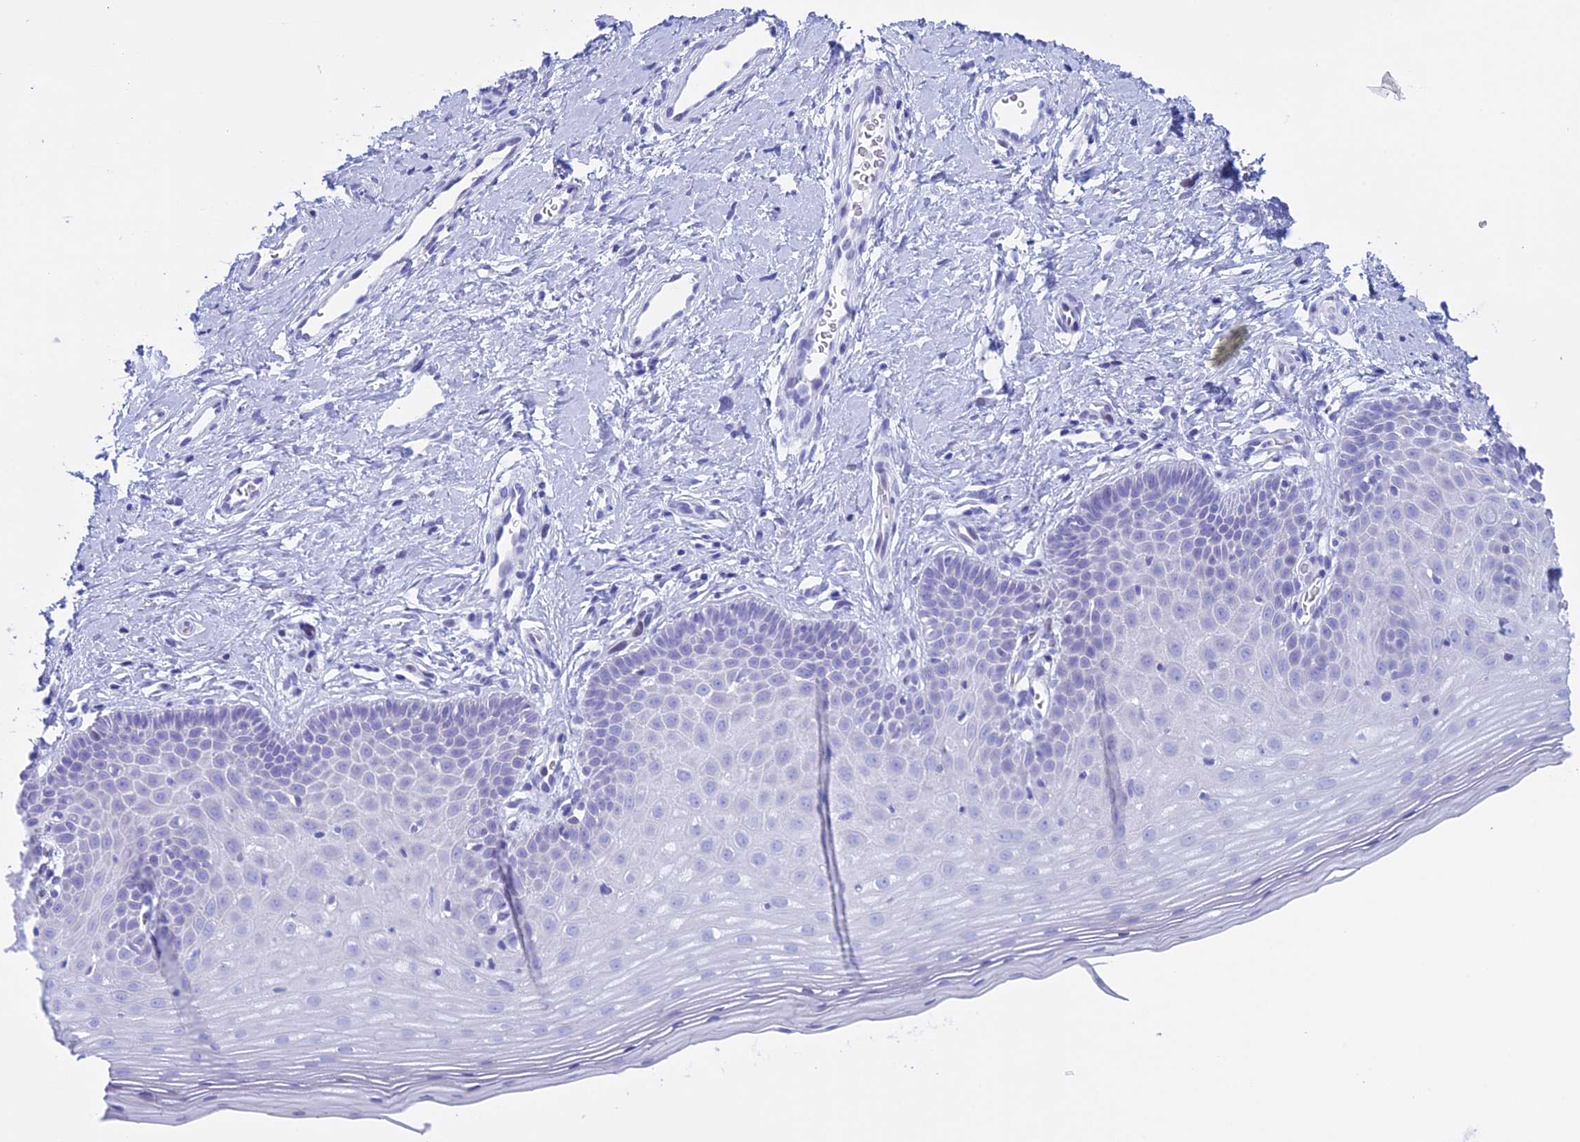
{"staining": {"intensity": "negative", "quantity": "none", "location": "none"}, "tissue": "cervix", "cell_type": "Glandular cells", "image_type": "normal", "snomed": [{"axis": "morphology", "description": "Normal tissue, NOS"}, {"axis": "topography", "description": "Cervix"}], "caption": "Immunohistochemistry of unremarkable cervix shows no expression in glandular cells.", "gene": "KCTD21", "patient": {"sex": "female", "age": 36}}